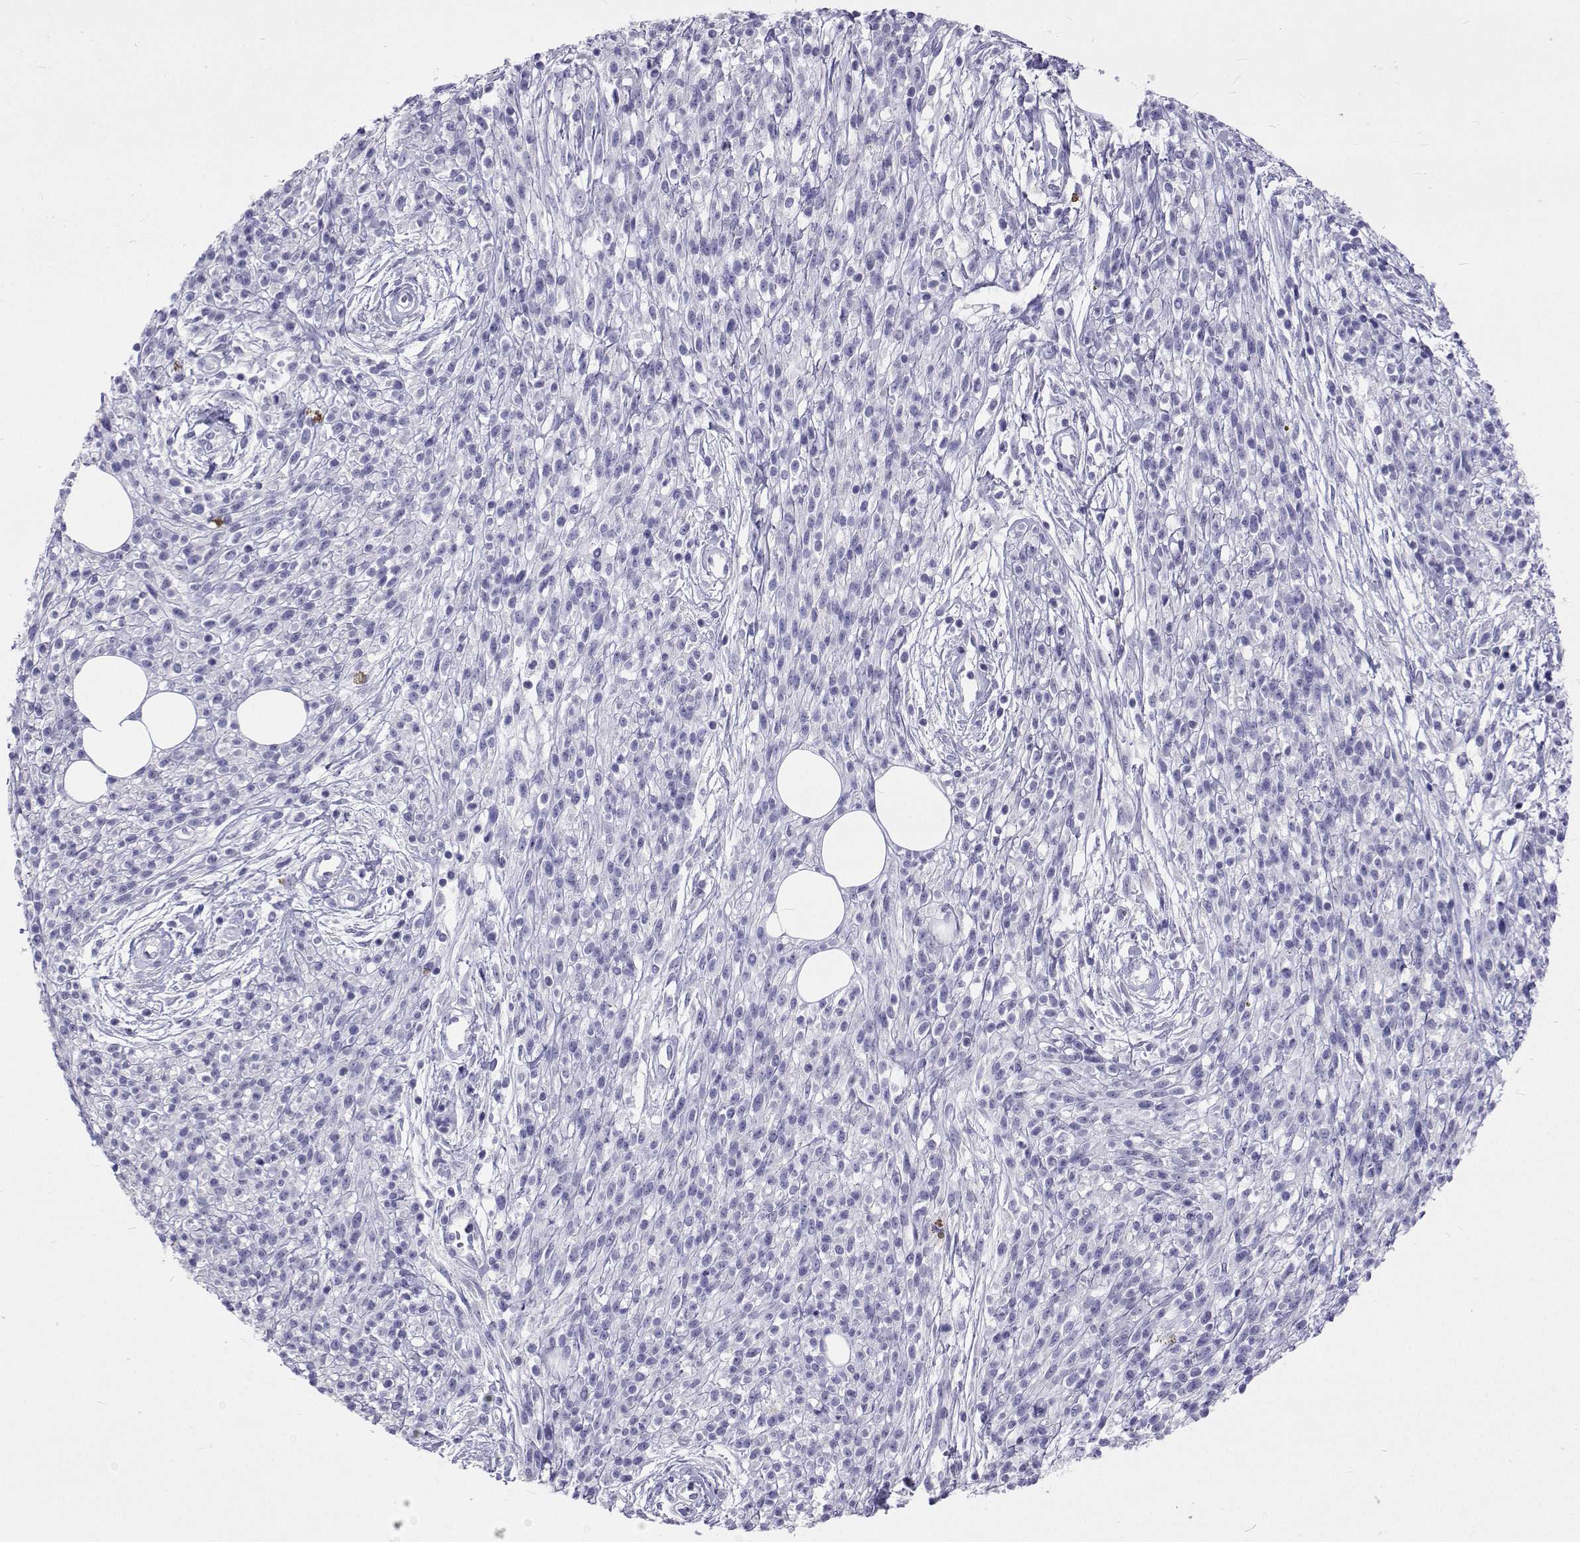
{"staining": {"intensity": "negative", "quantity": "none", "location": "none"}, "tissue": "melanoma", "cell_type": "Tumor cells", "image_type": "cancer", "snomed": [{"axis": "morphology", "description": "Malignant melanoma, NOS"}, {"axis": "topography", "description": "Skin"}, {"axis": "topography", "description": "Skin of trunk"}], "caption": "This is an immunohistochemistry image of malignant melanoma. There is no expression in tumor cells.", "gene": "UMODL1", "patient": {"sex": "male", "age": 74}}